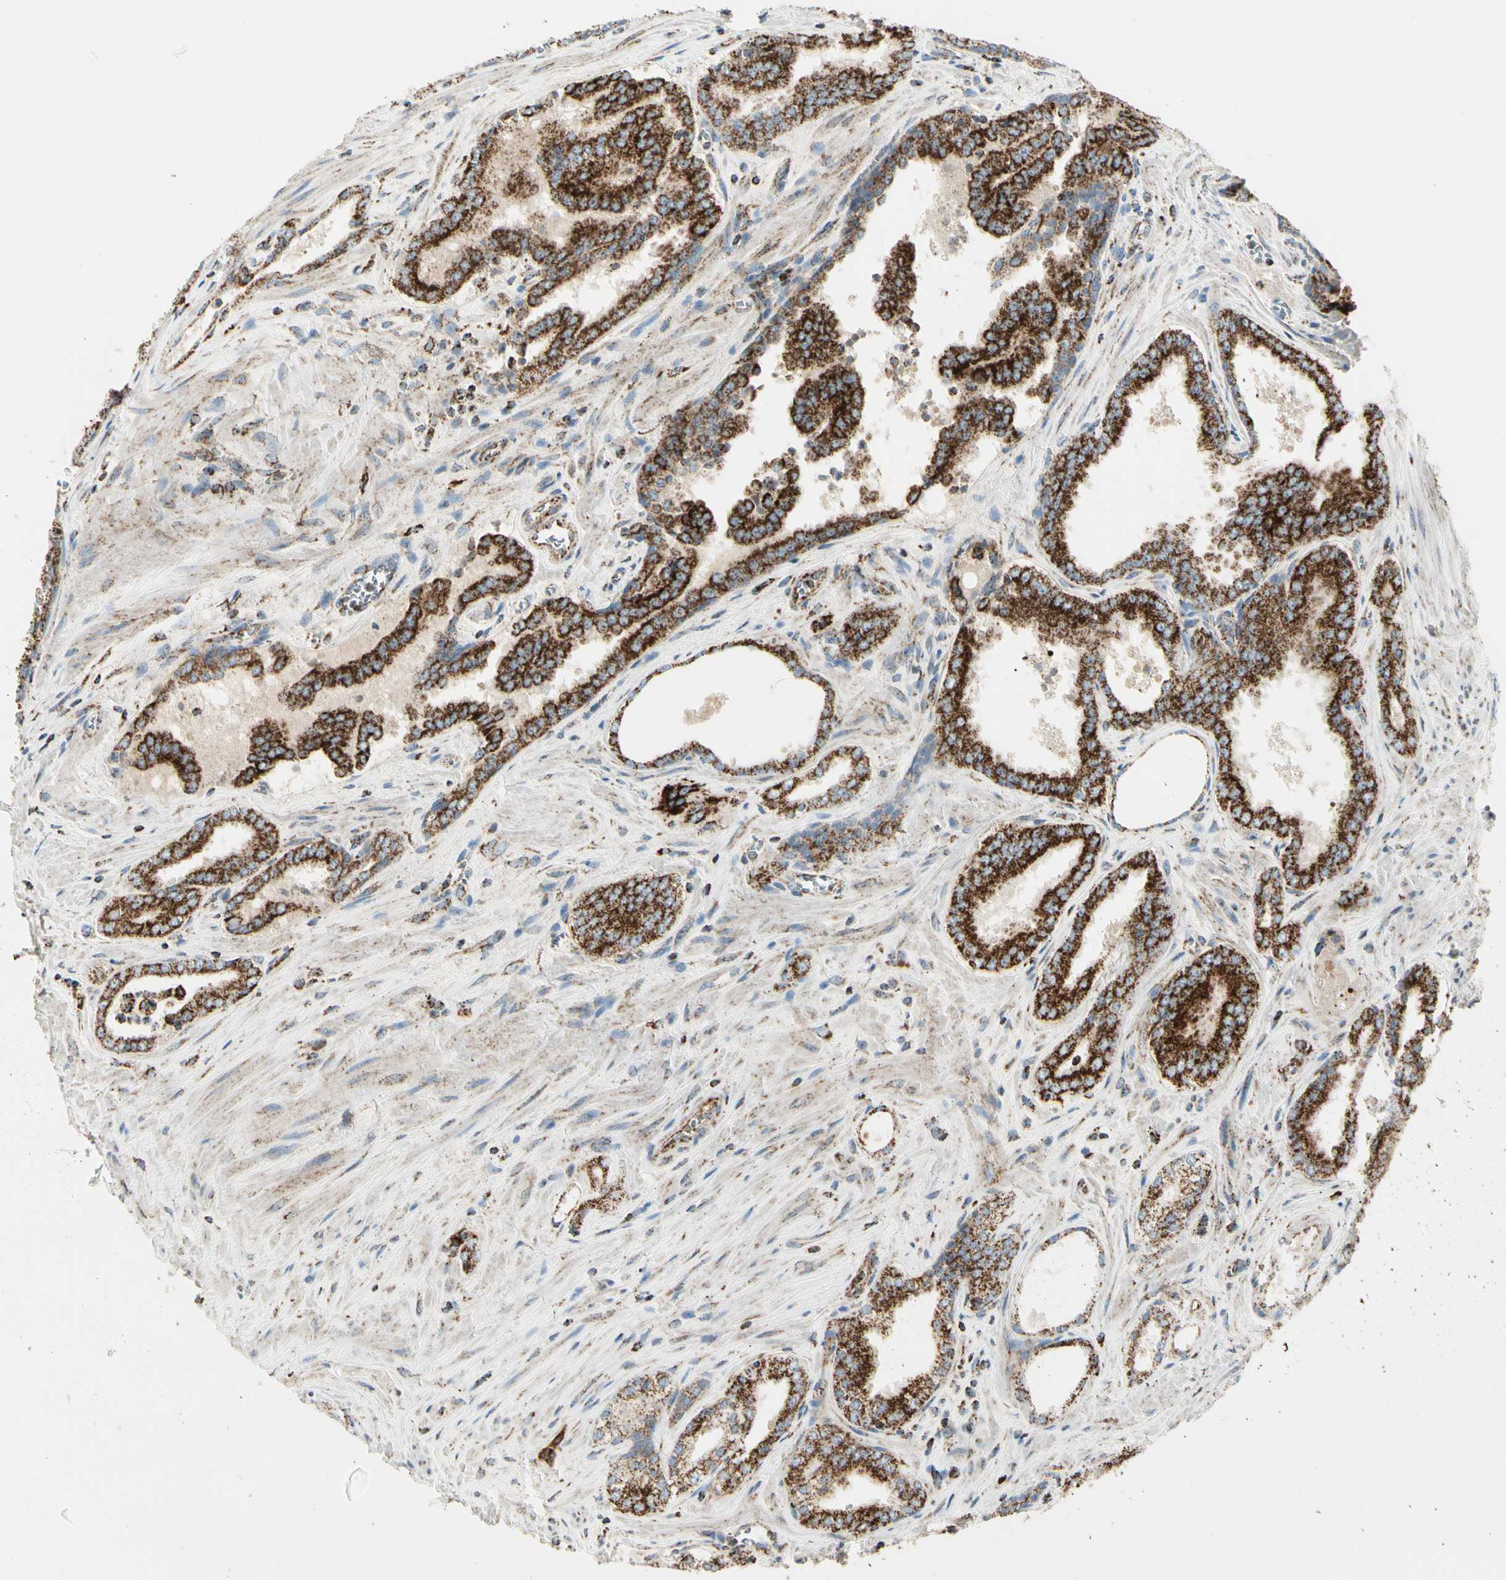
{"staining": {"intensity": "strong", "quantity": ">75%", "location": "cytoplasmic/membranous"}, "tissue": "prostate cancer", "cell_type": "Tumor cells", "image_type": "cancer", "snomed": [{"axis": "morphology", "description": "Adenocarcinoma, Low grade"}, {"axis": "topography", "description": "Prostate"}], "caption": "High-magnification brightfield microscopy of prostate cancer (adenocarcinoma (low-grade)) stained with DAB (brown) and counterstained with hematoxylin (blue). tumor cells exhibit strong cytoplasmic/membranous staining is appreciated in about>75% of cells. (Stains: DAB (3,3'-diaminobenzidine) in brown, nuclei in blue, Microscopy: brightfield microscopy at high magnification).", "gene": "ME2", "patient": {"sex": "male", "age": 60}}